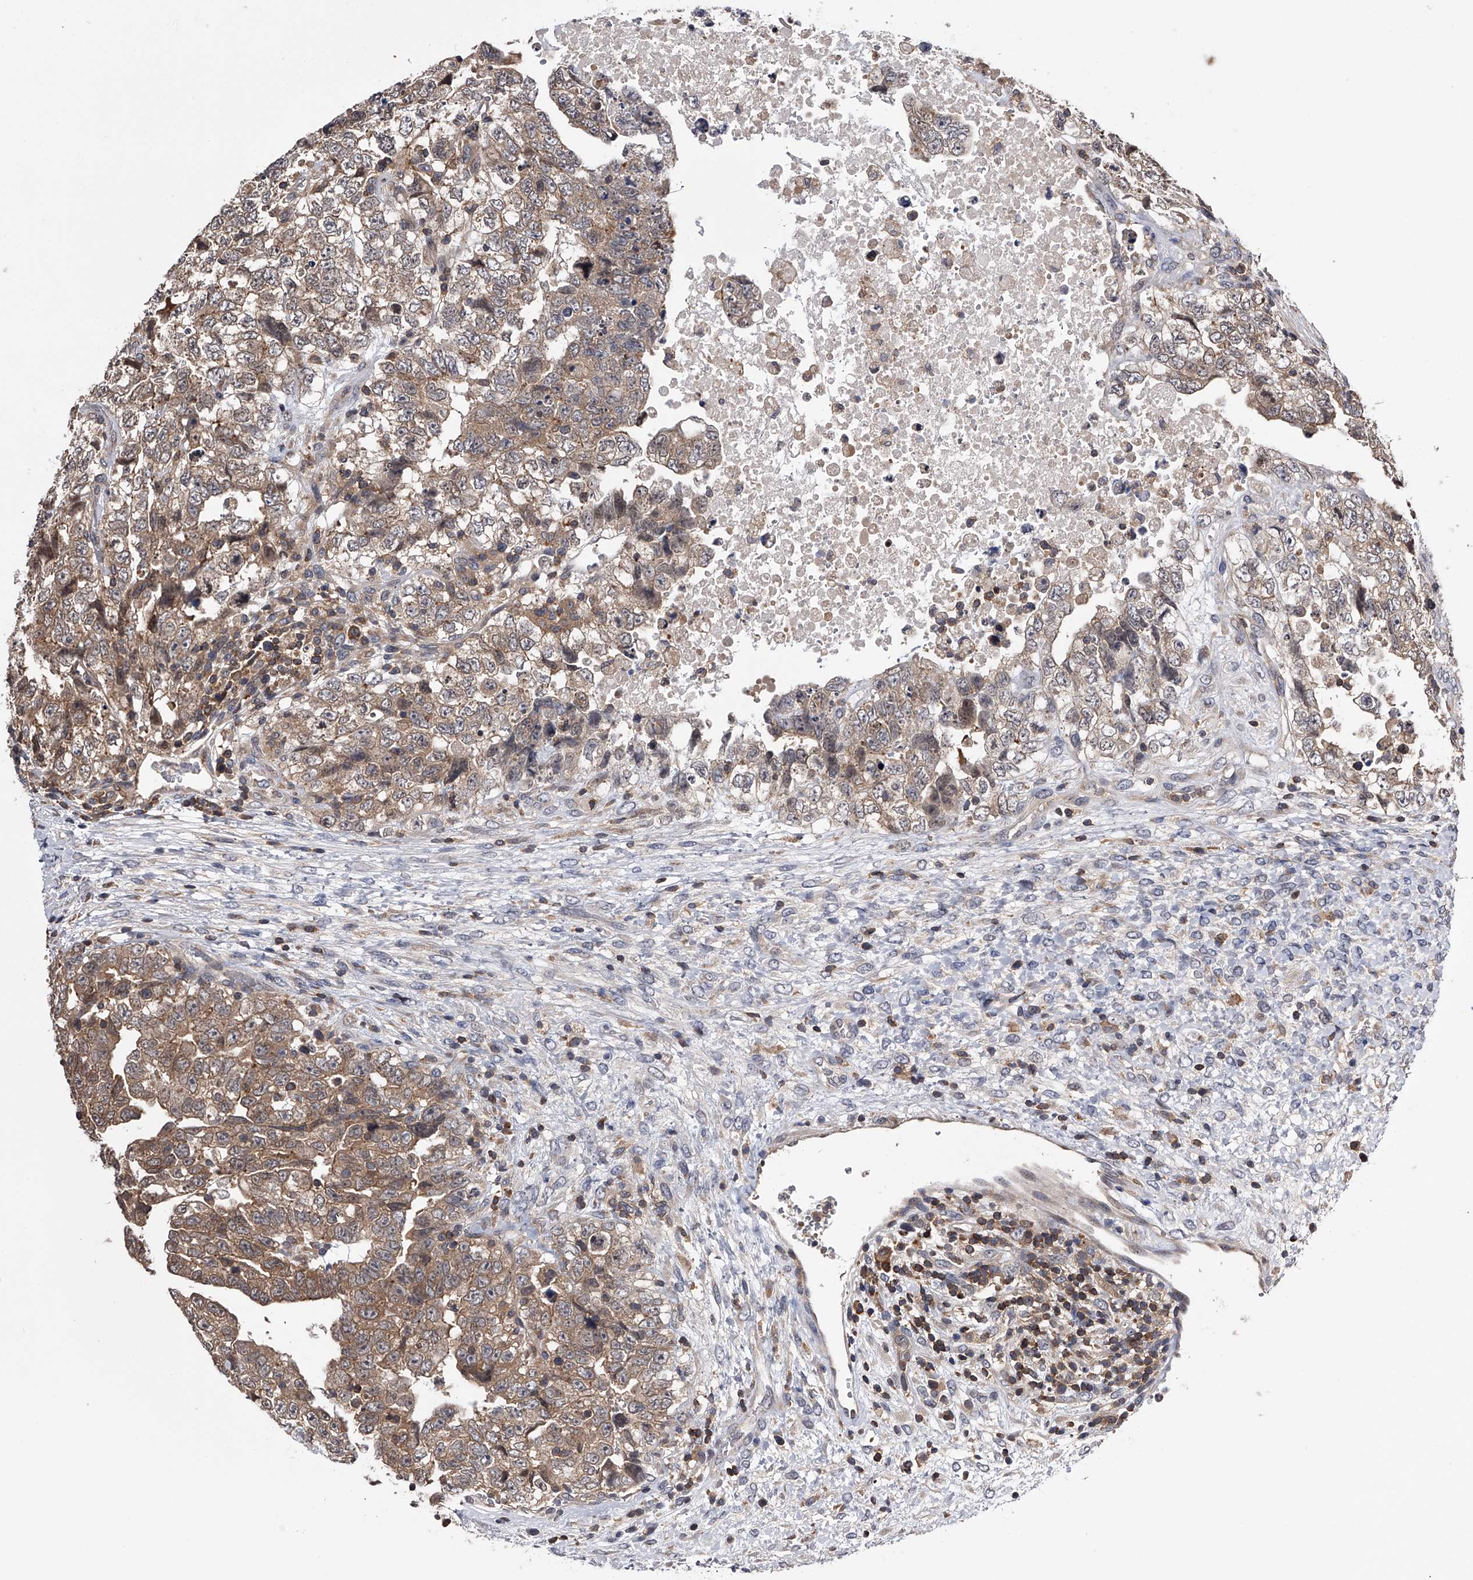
{"staining": {"intensity": "moderate", "quantity": "25%-75%", "location": "cytoplasmic/membranous"}, "tissue": "testis cancer", "cell_type": "Tumor cells", "image_type": "cancer", "snomed": [{"axis": "morphology", "description": "Carcinoma, Embryonal, NOS"}, {"axis": "topography", "description": "Testis"}], "caption": "Moderate cytoplasmic/membranous positivity is identified in approximately 25%-75% of tumor cells in testis cancer.", "gene": "PAN3", "patient": {"sex": "male", "age": 37}}